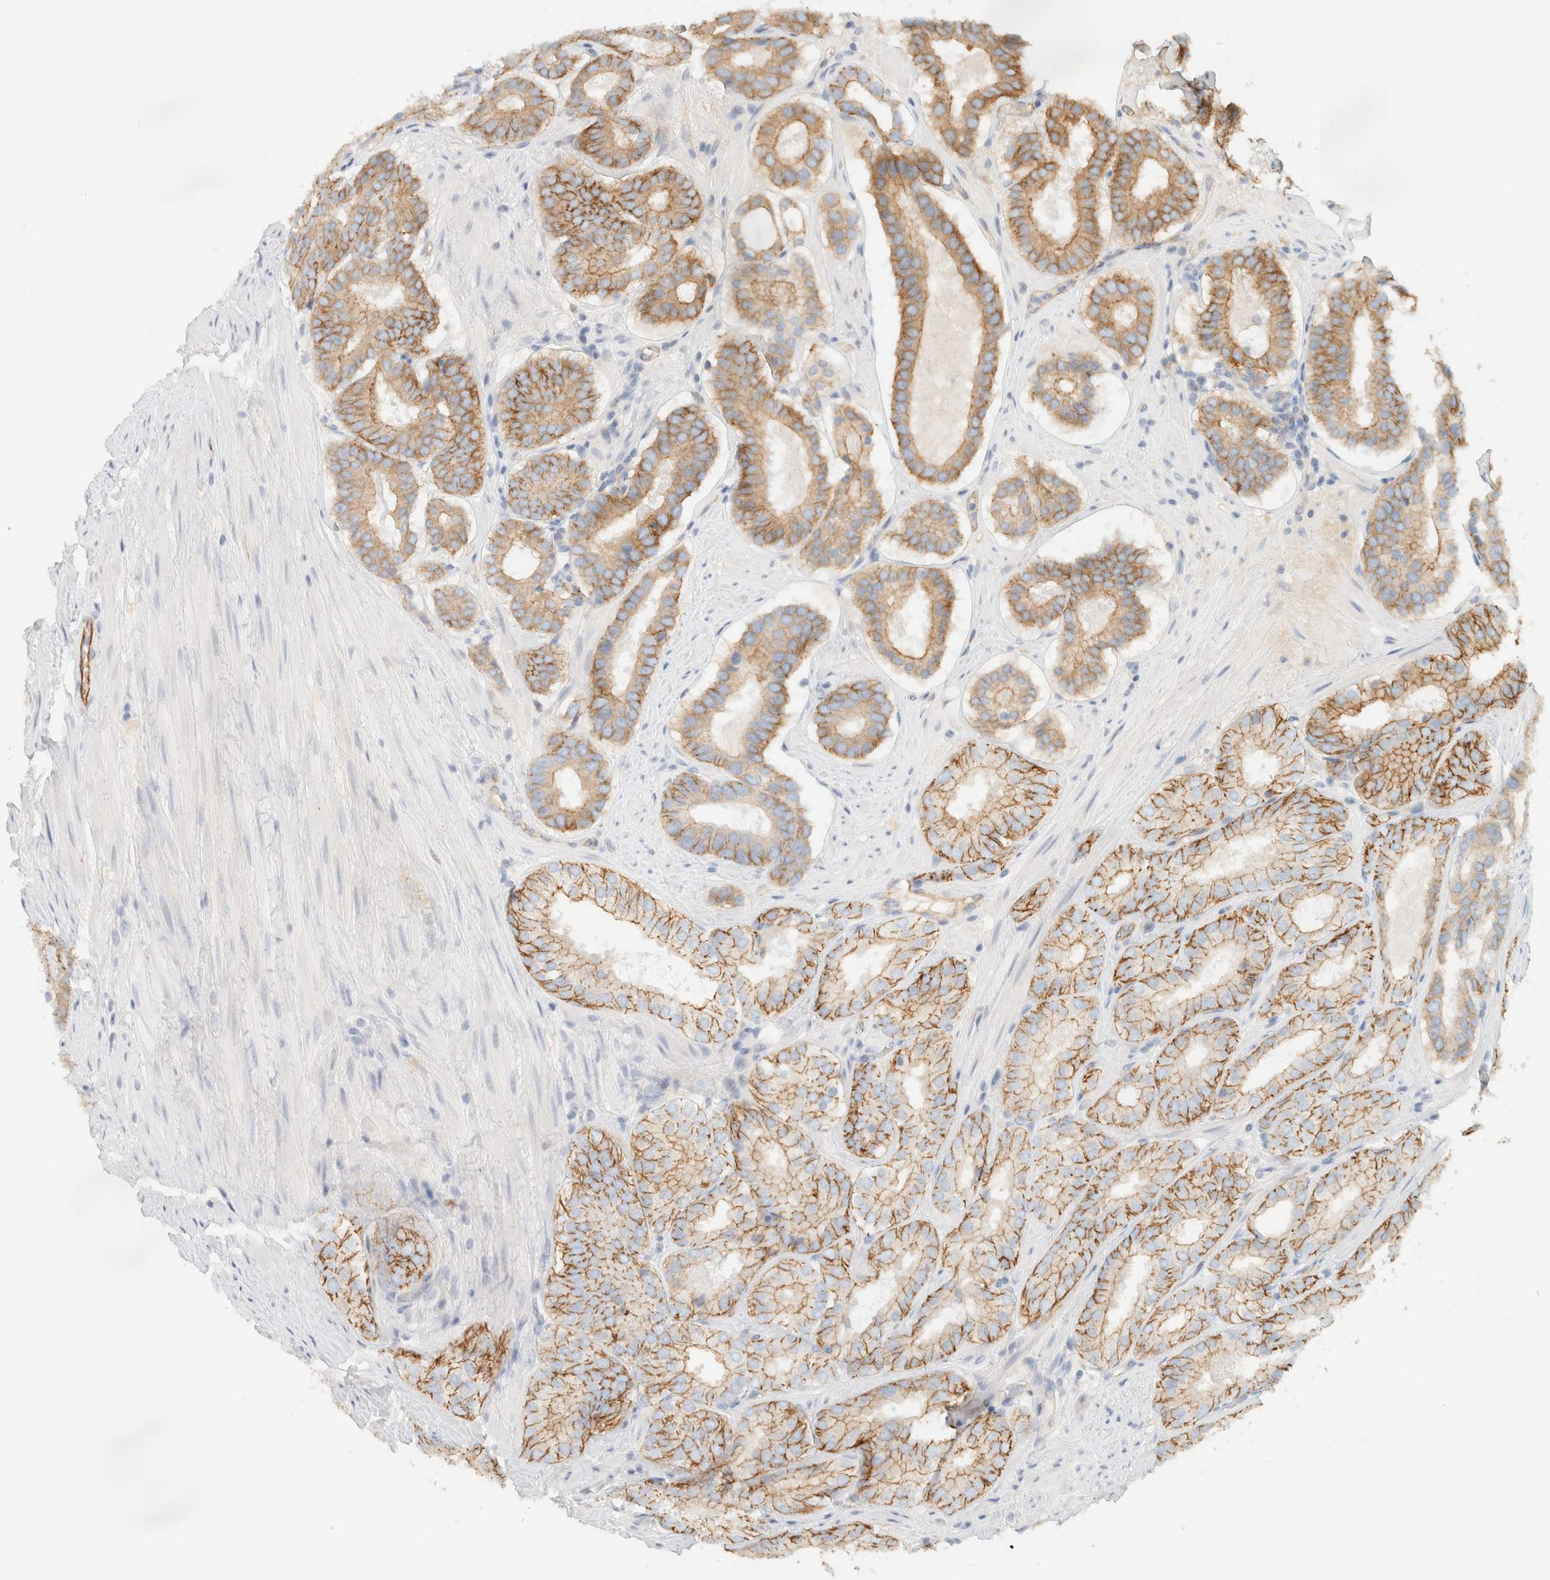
{"staining": {"intensity": "moderate", "quantity": ">75%", "location": "cytoplasmic/membranous"}, "tissue": "prostate cancer", "cell_type": "Tumor cells", "image_type": "cancer", "snomed": [{"axis": "morphology", "description": "Adenocarcinoma, Low grade"}, {"axis": "topography", "description": "Prostate"}], "caption": "Prostate cancer stained with IHC demonstrates moderate cytoplasmic/membranous staining in approximately >75% of tumor cells. (Stains: DAB in brown, nuclei in blue, Microscopy: brightfield microscopy at high magnification).", "gene": "LIMA1", "patient": {"sex": "male", "age": 69}}